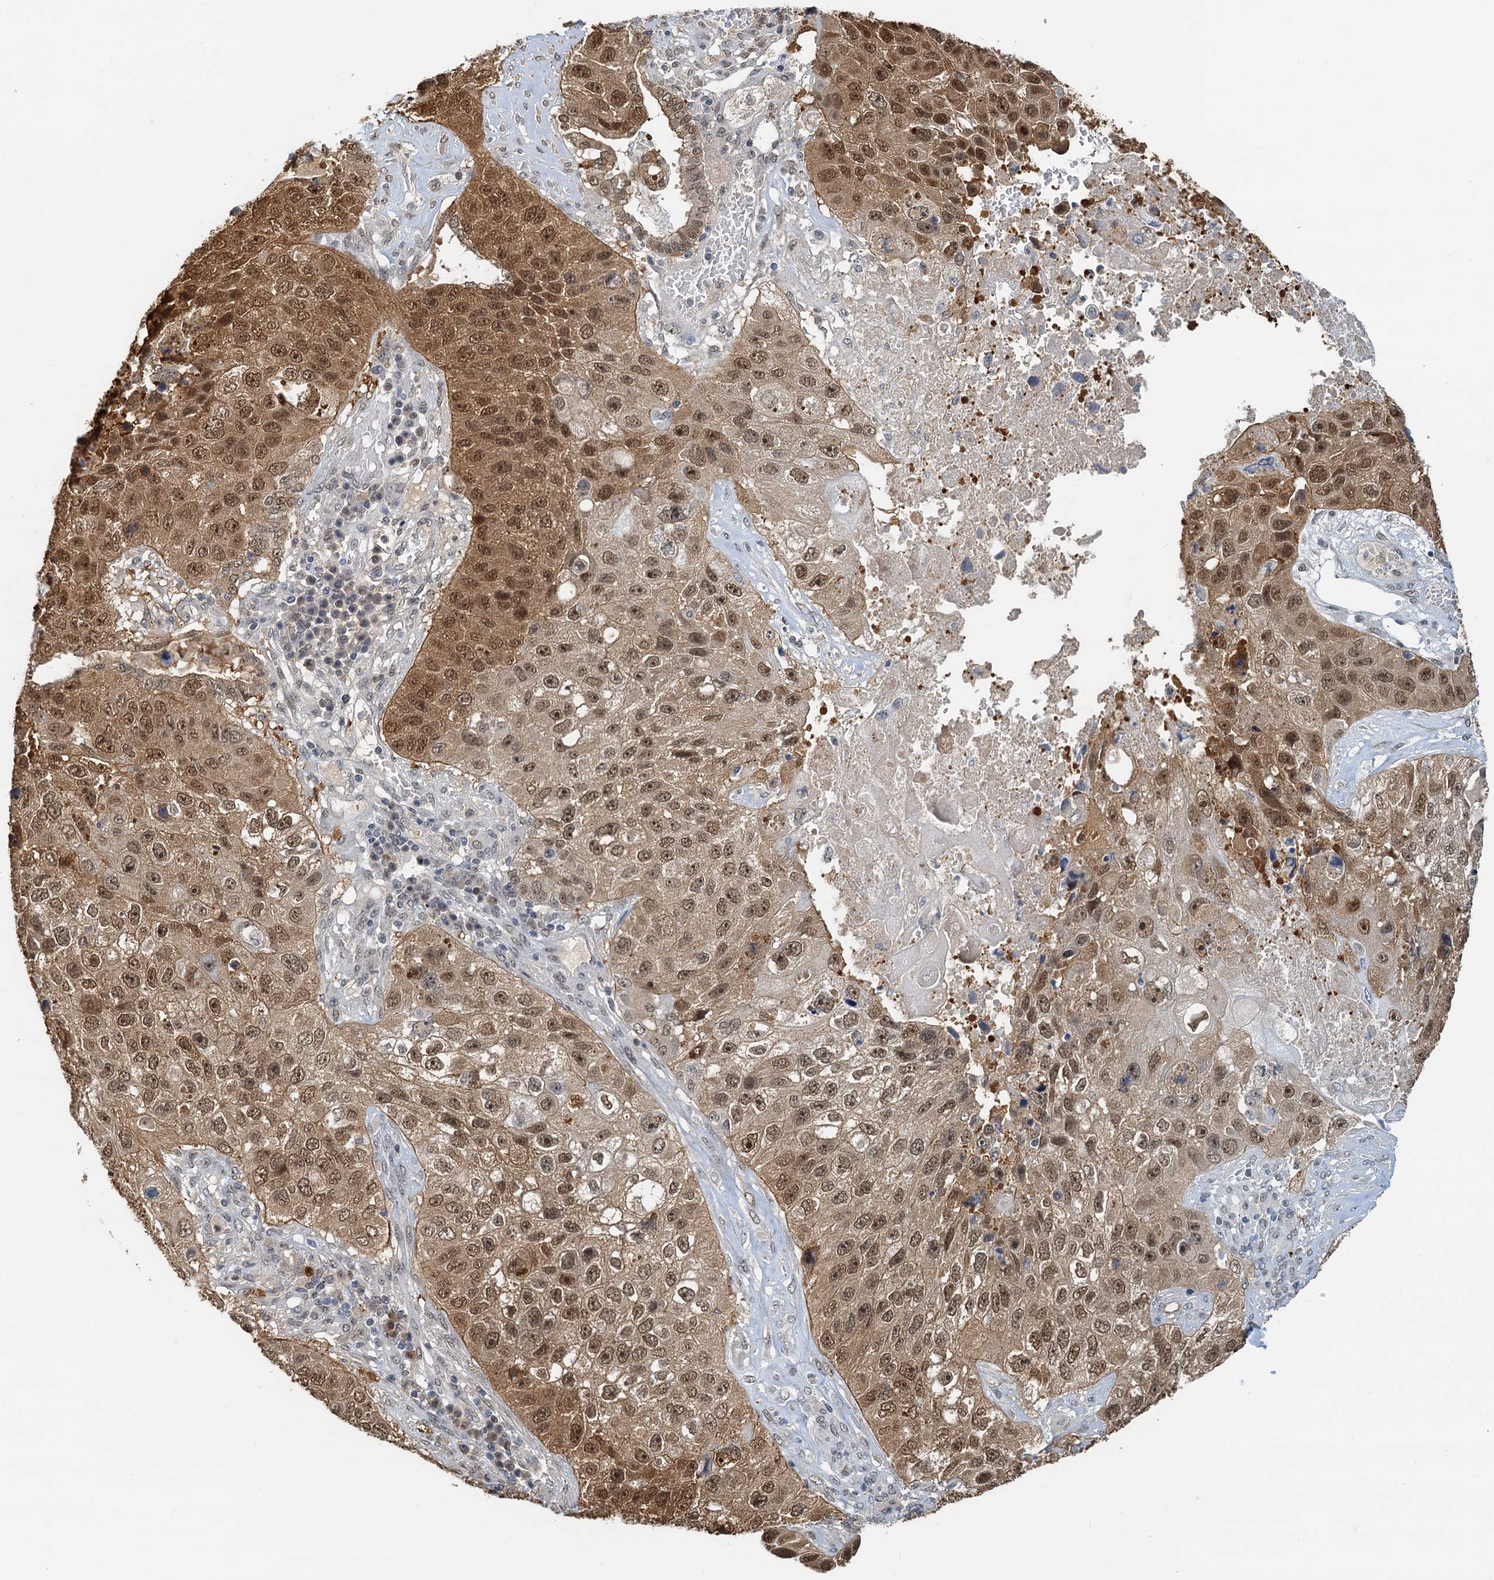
{"staining": {"intensity": "moderate", "quantity": ">75%", "location": "cytoplasmic/membranous,nuclear"}, "tissue": "lung cancer", "cell_type": "Tumor cells", "image_type": "cancer", "snomed": [{"axis": "morphology", "description": "Squamous cell carcinoma, NOS"}, {"axis": "topography", "description": "Lung"}], "caption": "About >75% of tumor cells in human lung squamous cell carcinoma display moderate cytoplasmic/membranous and nuclear protein positivity as visualized by brown immunohistochemical staining.", "gene": "SPINDOC", "patient": {"sex": "male", "age": 61}}